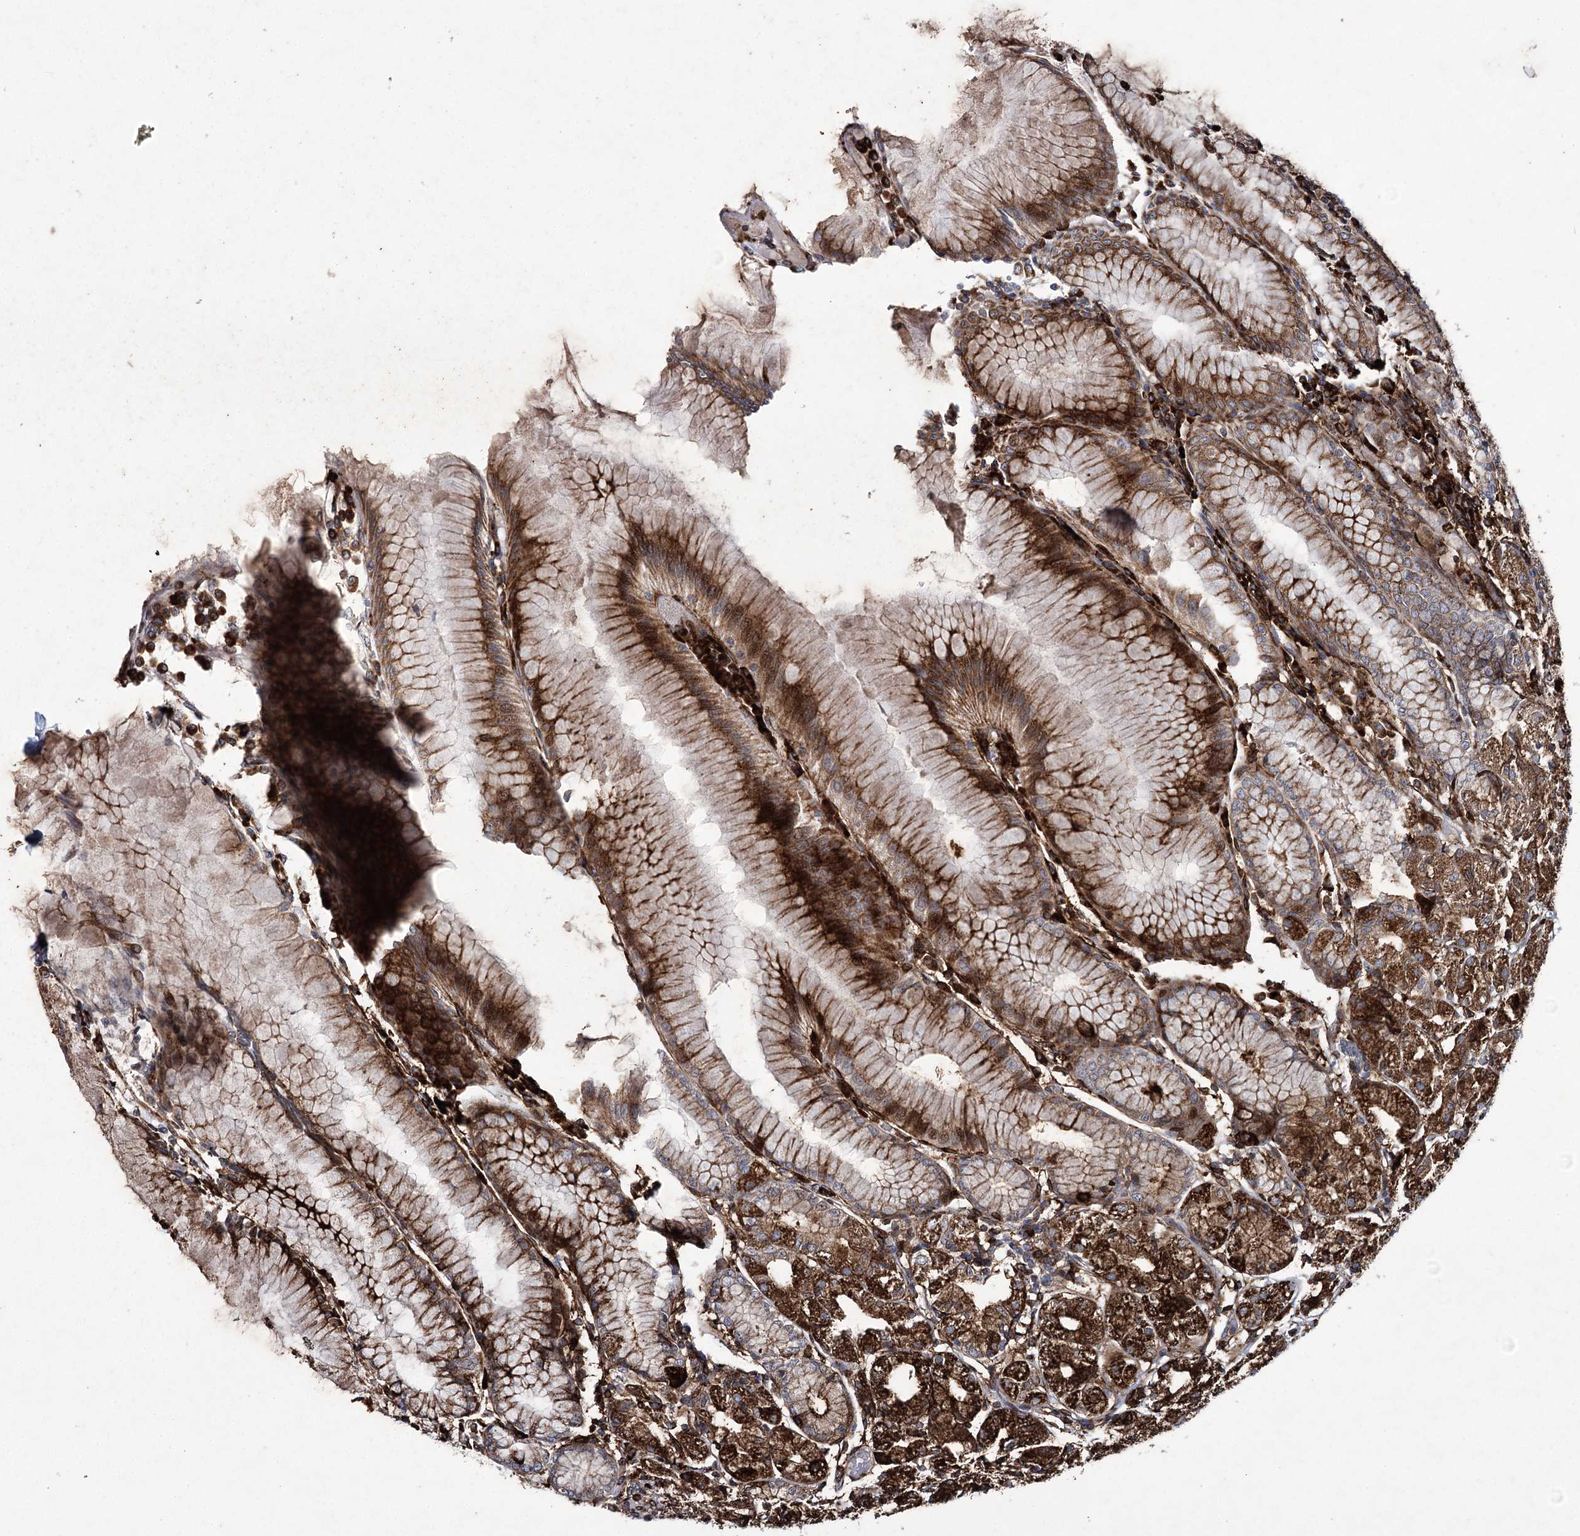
{"staining": {"intensity": "strong", "quantity": "25%-75%", "location": "cytoplasmic/membranous"}, "tissue": "stomach", "cell_type": "Glandular cells", "image_type": "normal", "snomed": [{"axis": "morphology", "description": "Normal tissue, NOS"}, {"axis": "topography", "description": "Stomach"}], "caption": "Protein expression analysis of benign human stomach reveals strong cytoplasmic/membranous staining in approximately 25%-75% of glandular cells. (IHC, brightfield microscopy, high magnification).", "gene": "DCUN1D4", "patient": {"sex": "female", "age": 57}}